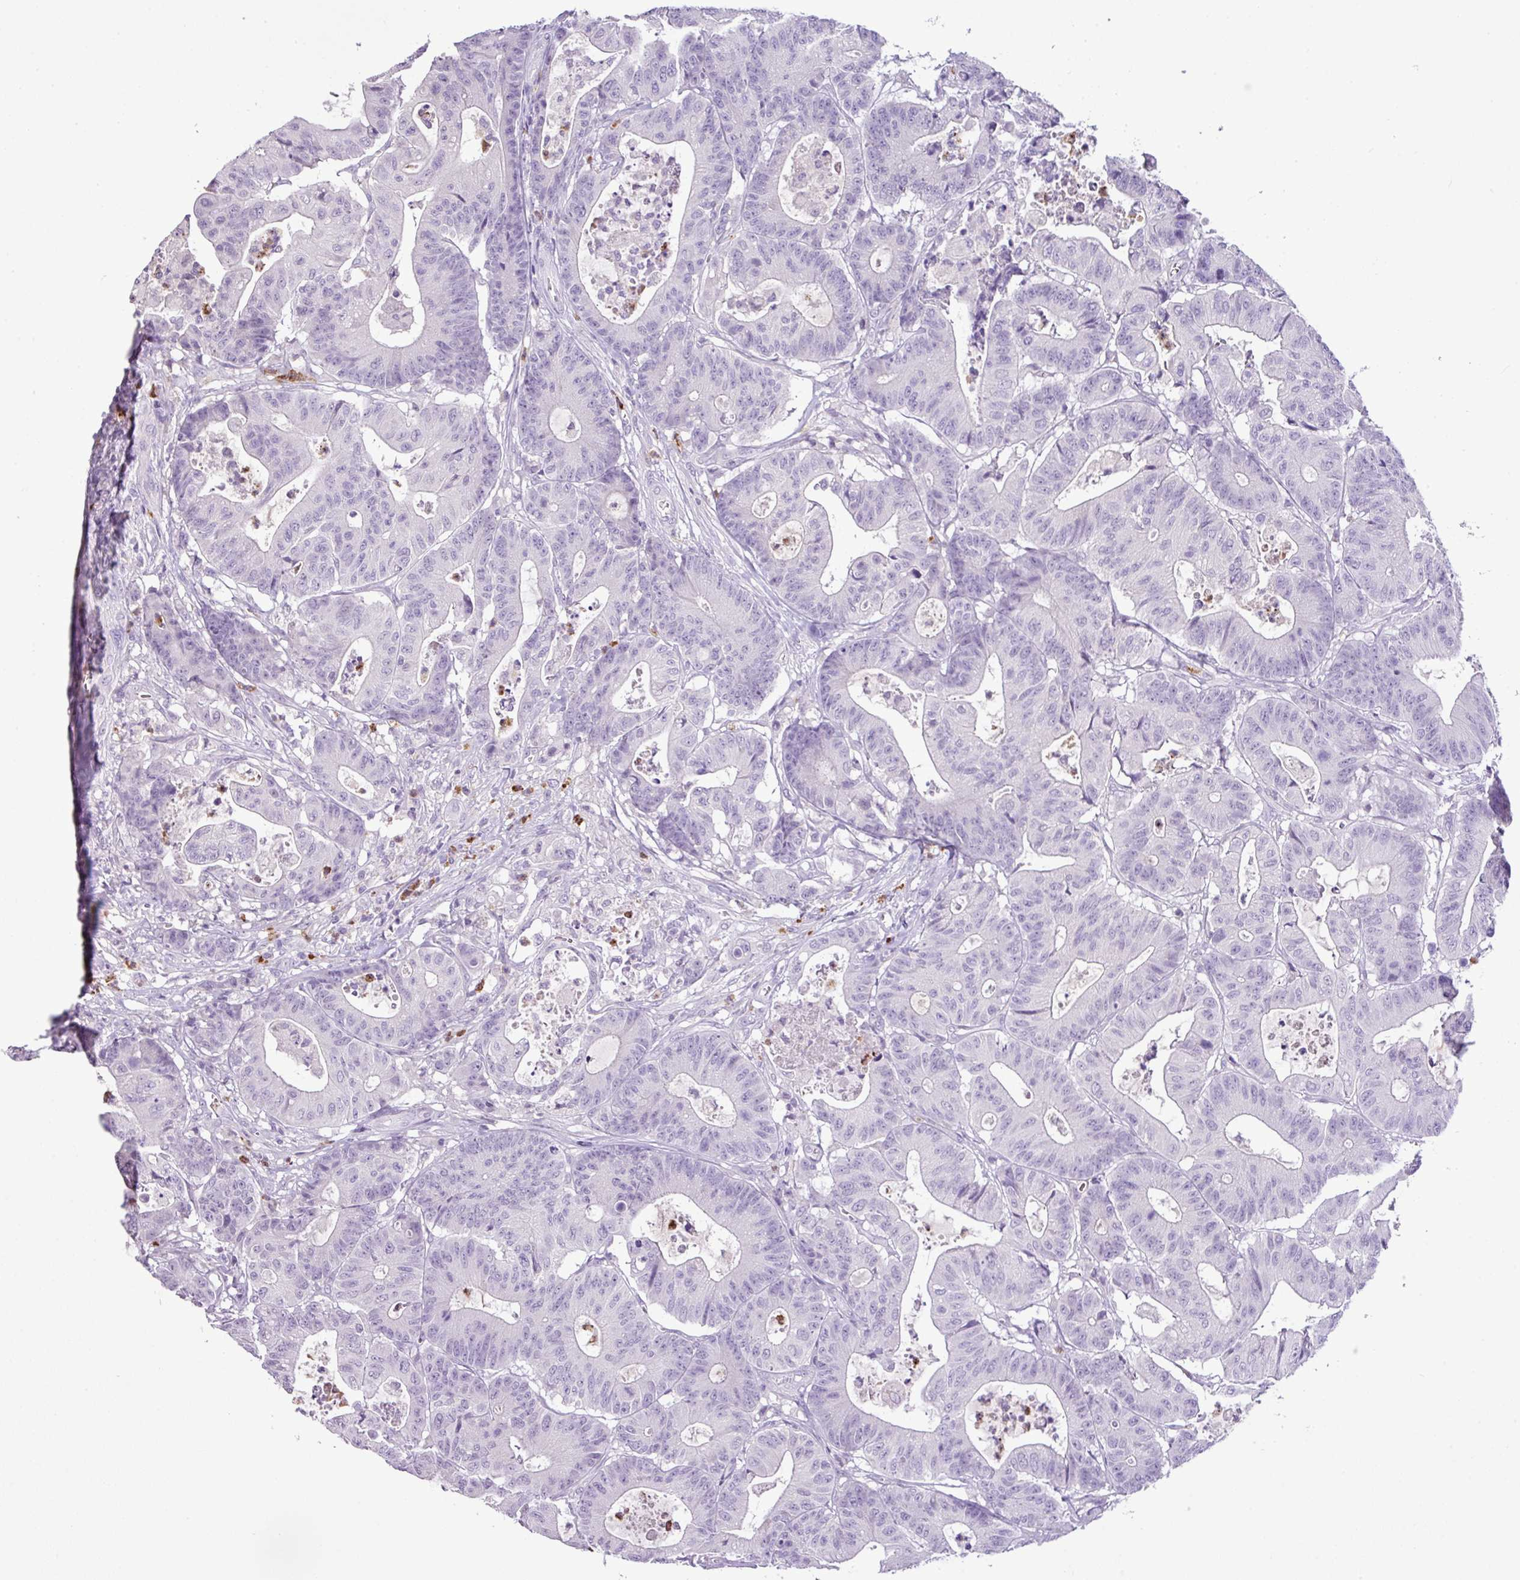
{"staining": {"intensity": "negative", "quantity": "none", "location": "none"}, "tissue": "colorectal cancer", "cell_type": "Tumor cells", "image_type": "cancer", "snomed": [{"axis": "morphology", "description": "Adenocarcinoma, NOS"}, {"axis": "topography", "description": "Colon"}], "caption": "This is a micrograph of immunohistochemistry (IHC) staining of colorectal adenocarcinoma, which shows no positivity in tumor cells.", "gene": "HTR3E", "patient": {"sex": "female", "age": 84}}